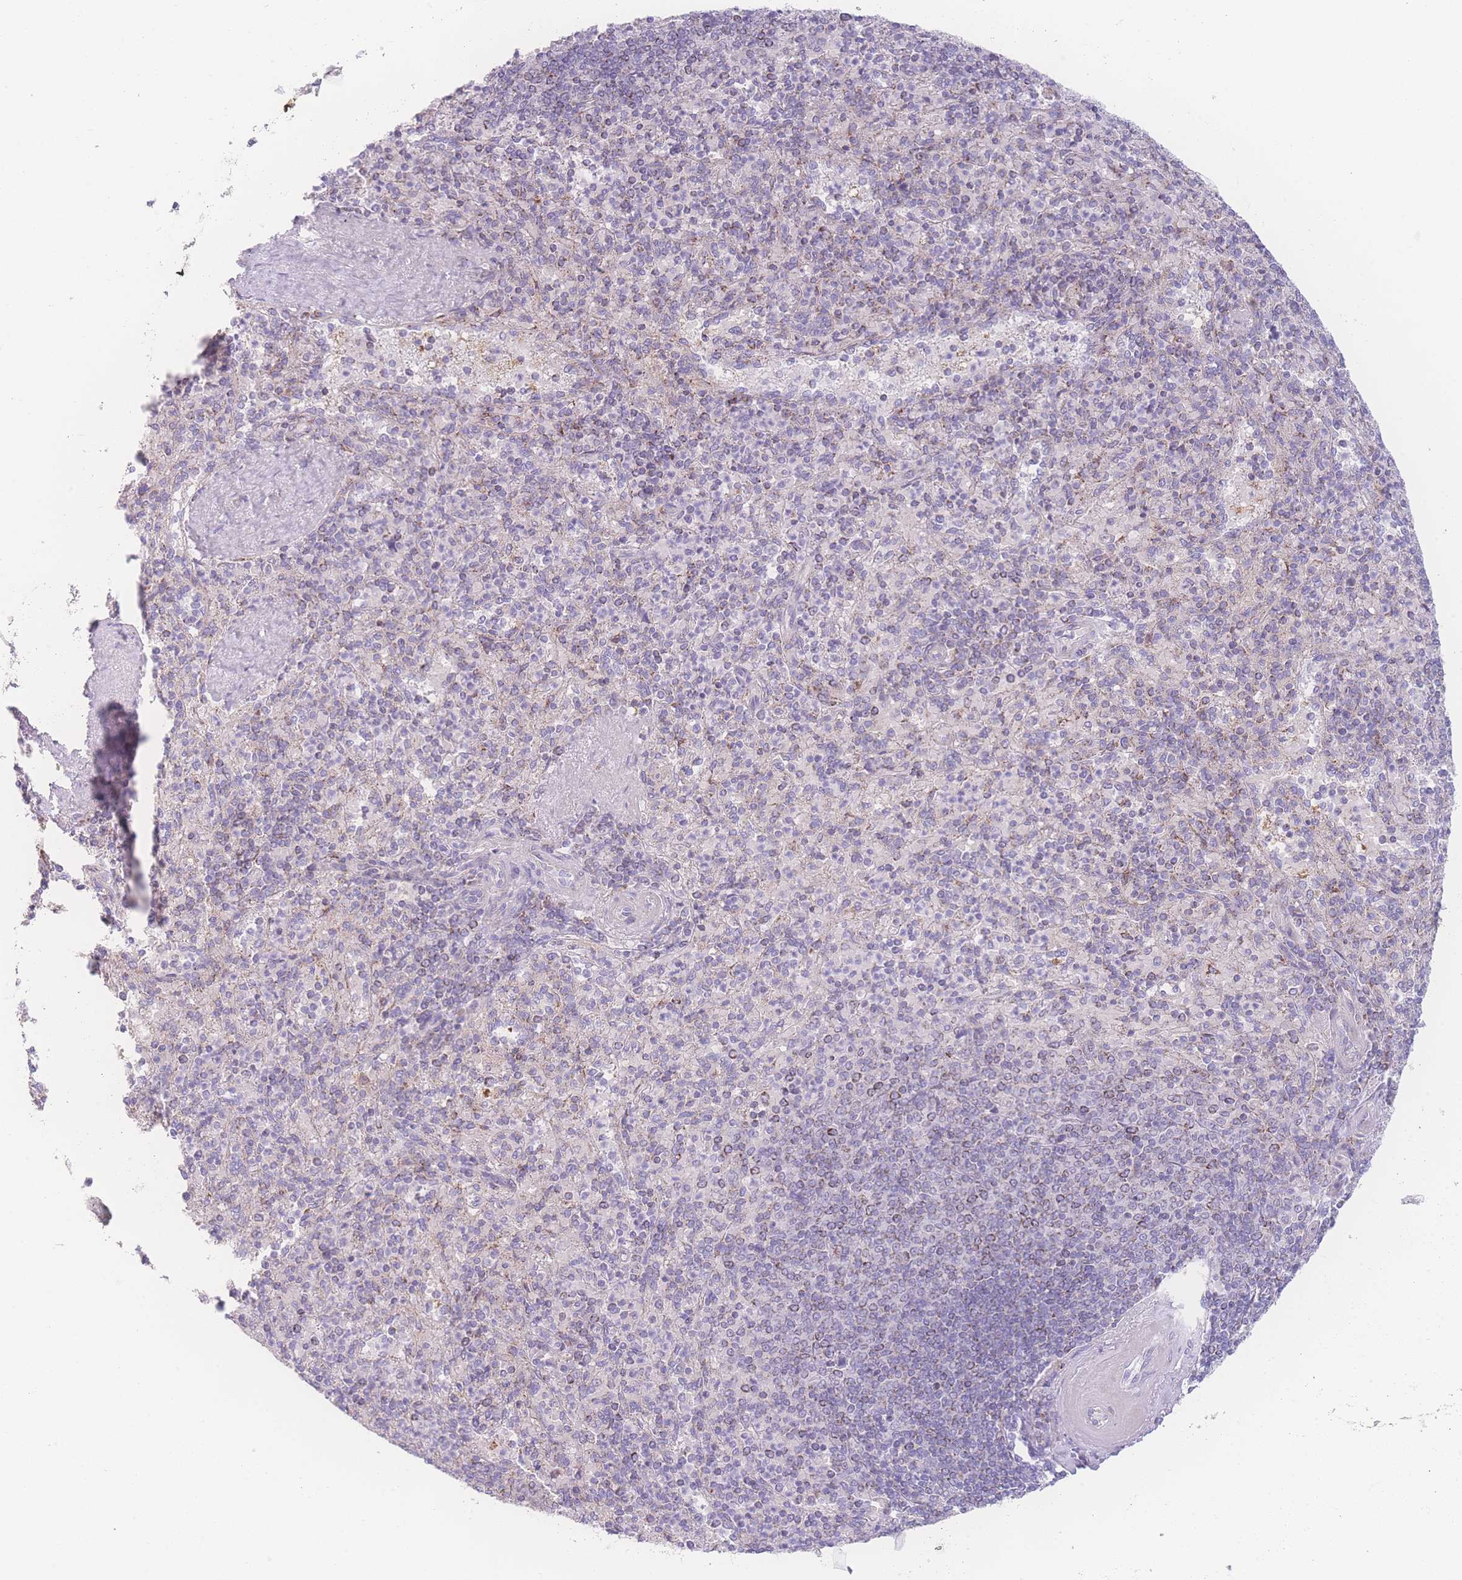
{"staining": {"intensity": "negative", "quantity": "none", "location": "none"}, "tissue": "spleen", "cell_type": "Cells in red pulp", "image_type": "normal", "snomed": [{"axis": "morphology", "description": "Normal tissue, NOS"}, {"axis": "topography", "description": "Spleen"}], "caption": "There is no significant positivity in cells in red pulp of spleen.", "gene": "NBEAL1", "patient": {"sex": "male", "age": 82}}